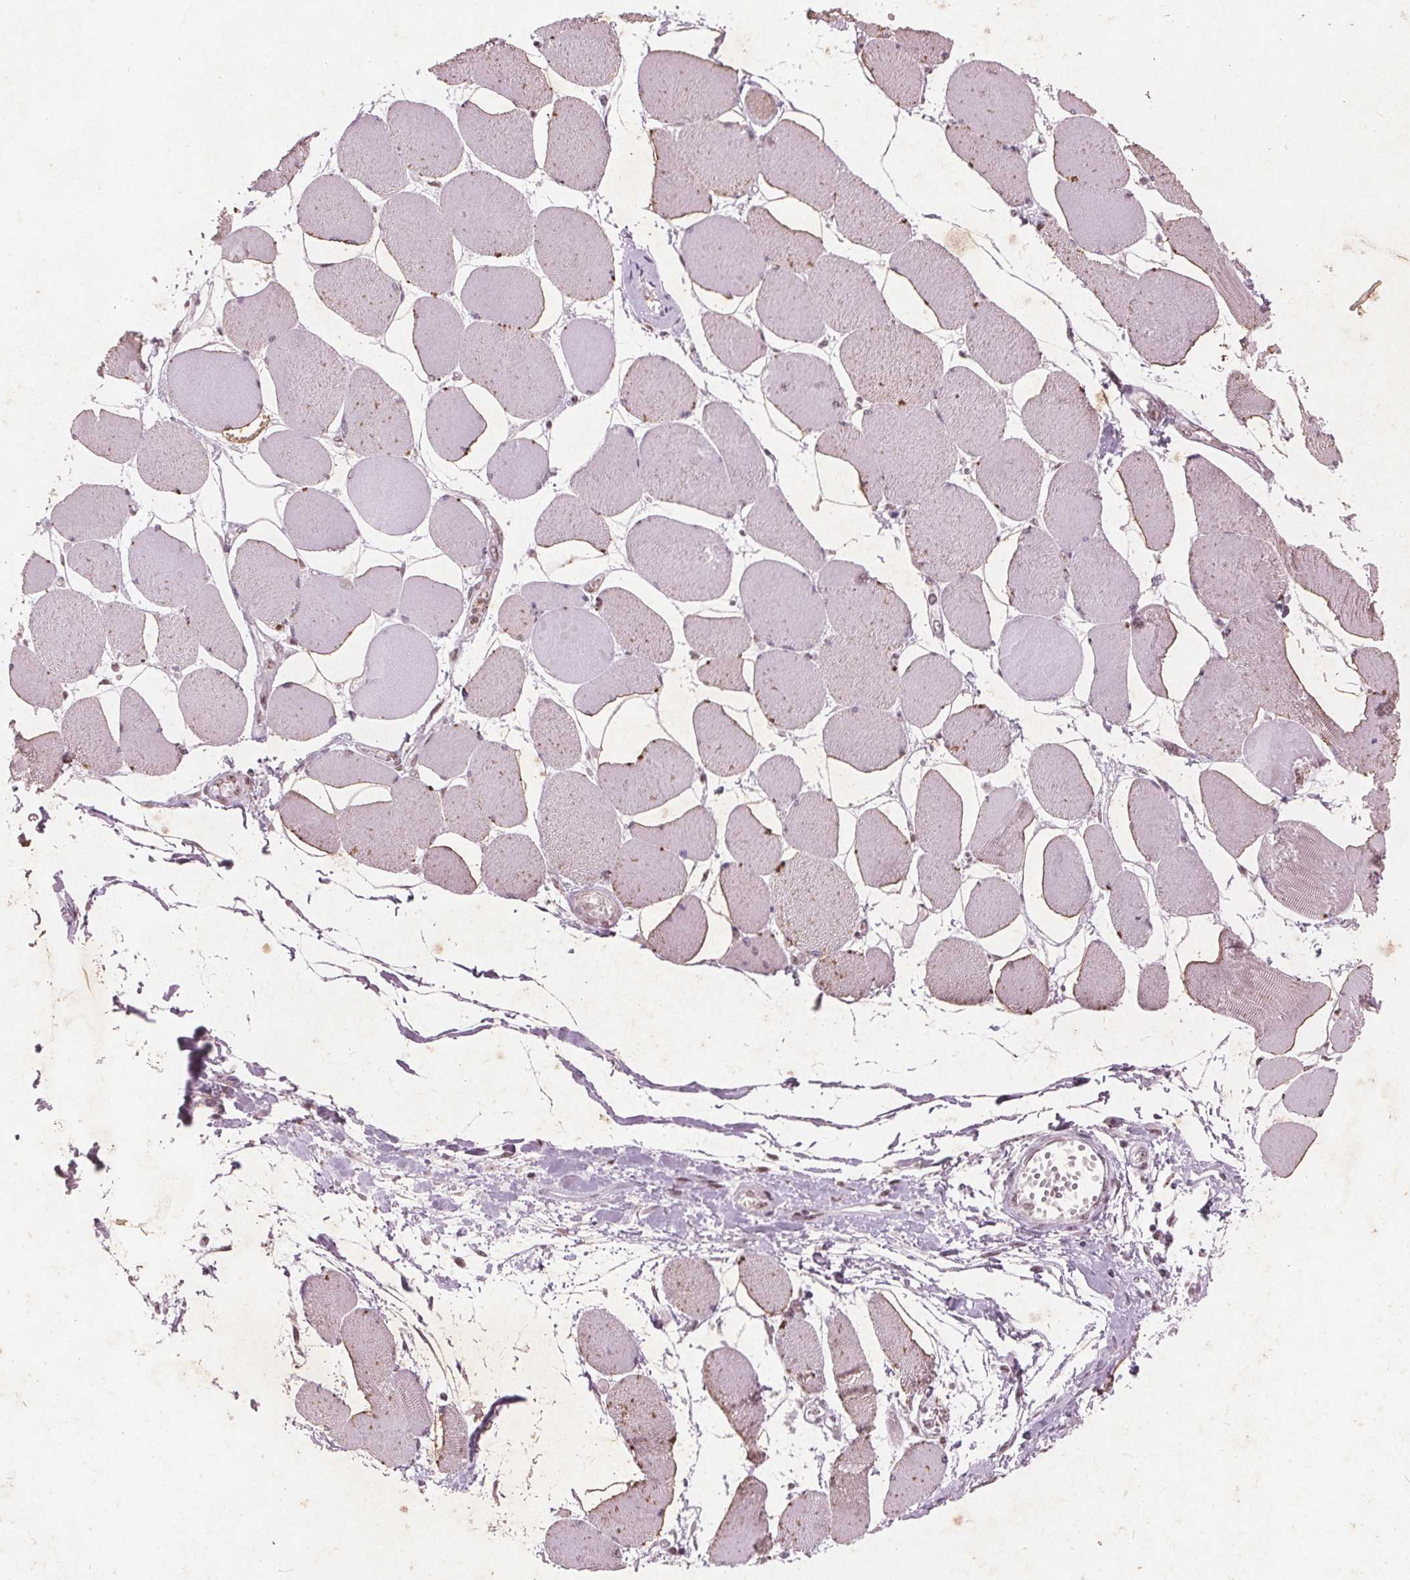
{"staining": {"intensity": "weak", "quantity": "25%-75%", "location": "nuclear"}, "tissue": "skeletal muscle", "cell_type": "Myocytes", "image_type": "normal", "snomed": [{"axis": "morphology", "description": "Normal tissue, NOS"}, {"axis": "topography", "description": "Skeletal muscle"}], "caption": "Immunohistochemistry (IHC) histopathology image of unremarkable skeletal muscle stained for a protein (brown), which displays low levels of weak nuclear expression in approximately 25%-75% of myocytes.", "gene": "RPS6KA2", "patient": {"sex": "female", "age": 75}}